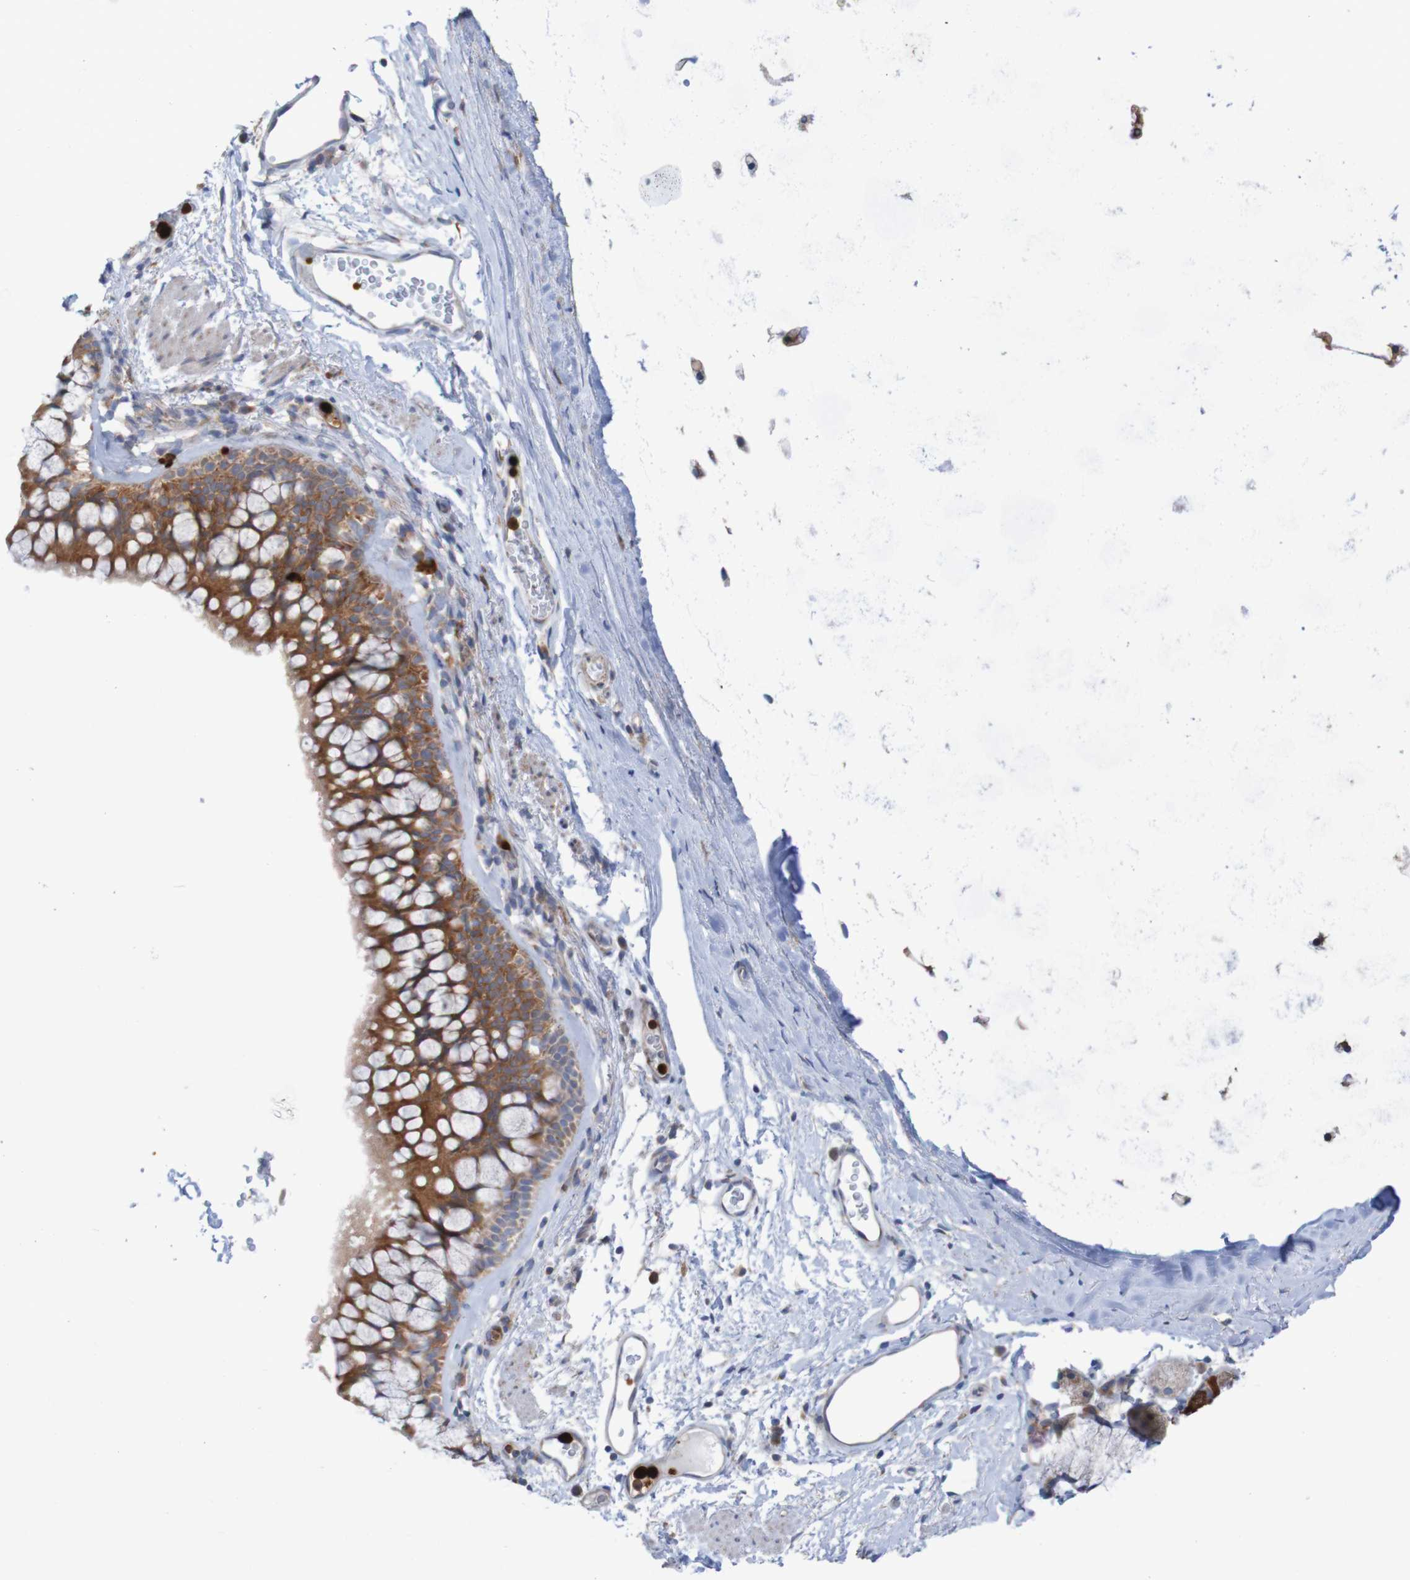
{"staining": {"intensity": "moderate", "quantity": ">75%", "location": "cytoplasmic/membranous"}, "tissue": "bronchus", "cell_type": "Respiratory epithelial cells", "image_type": "normal", "snomed": [{"axis": "morphology", "description": "Normal tissue, NOS"}, {"axis": "topography", "description": "Cartilage tissue"}, {"axis": "topography", "description": "Bronchus"}], "caption": "Immunohistochemistry of benign bronchus shows medium levels of moderate cytoplasmic/membranous expression in about >75% of respiratory epithelial cells. (DAB (3,3'-diaminobenzidine) IHC, brown staining for protein, blue staining for nuclei).", "gene": "PARP4", "patient": {"sex": "female", "age": 53}}